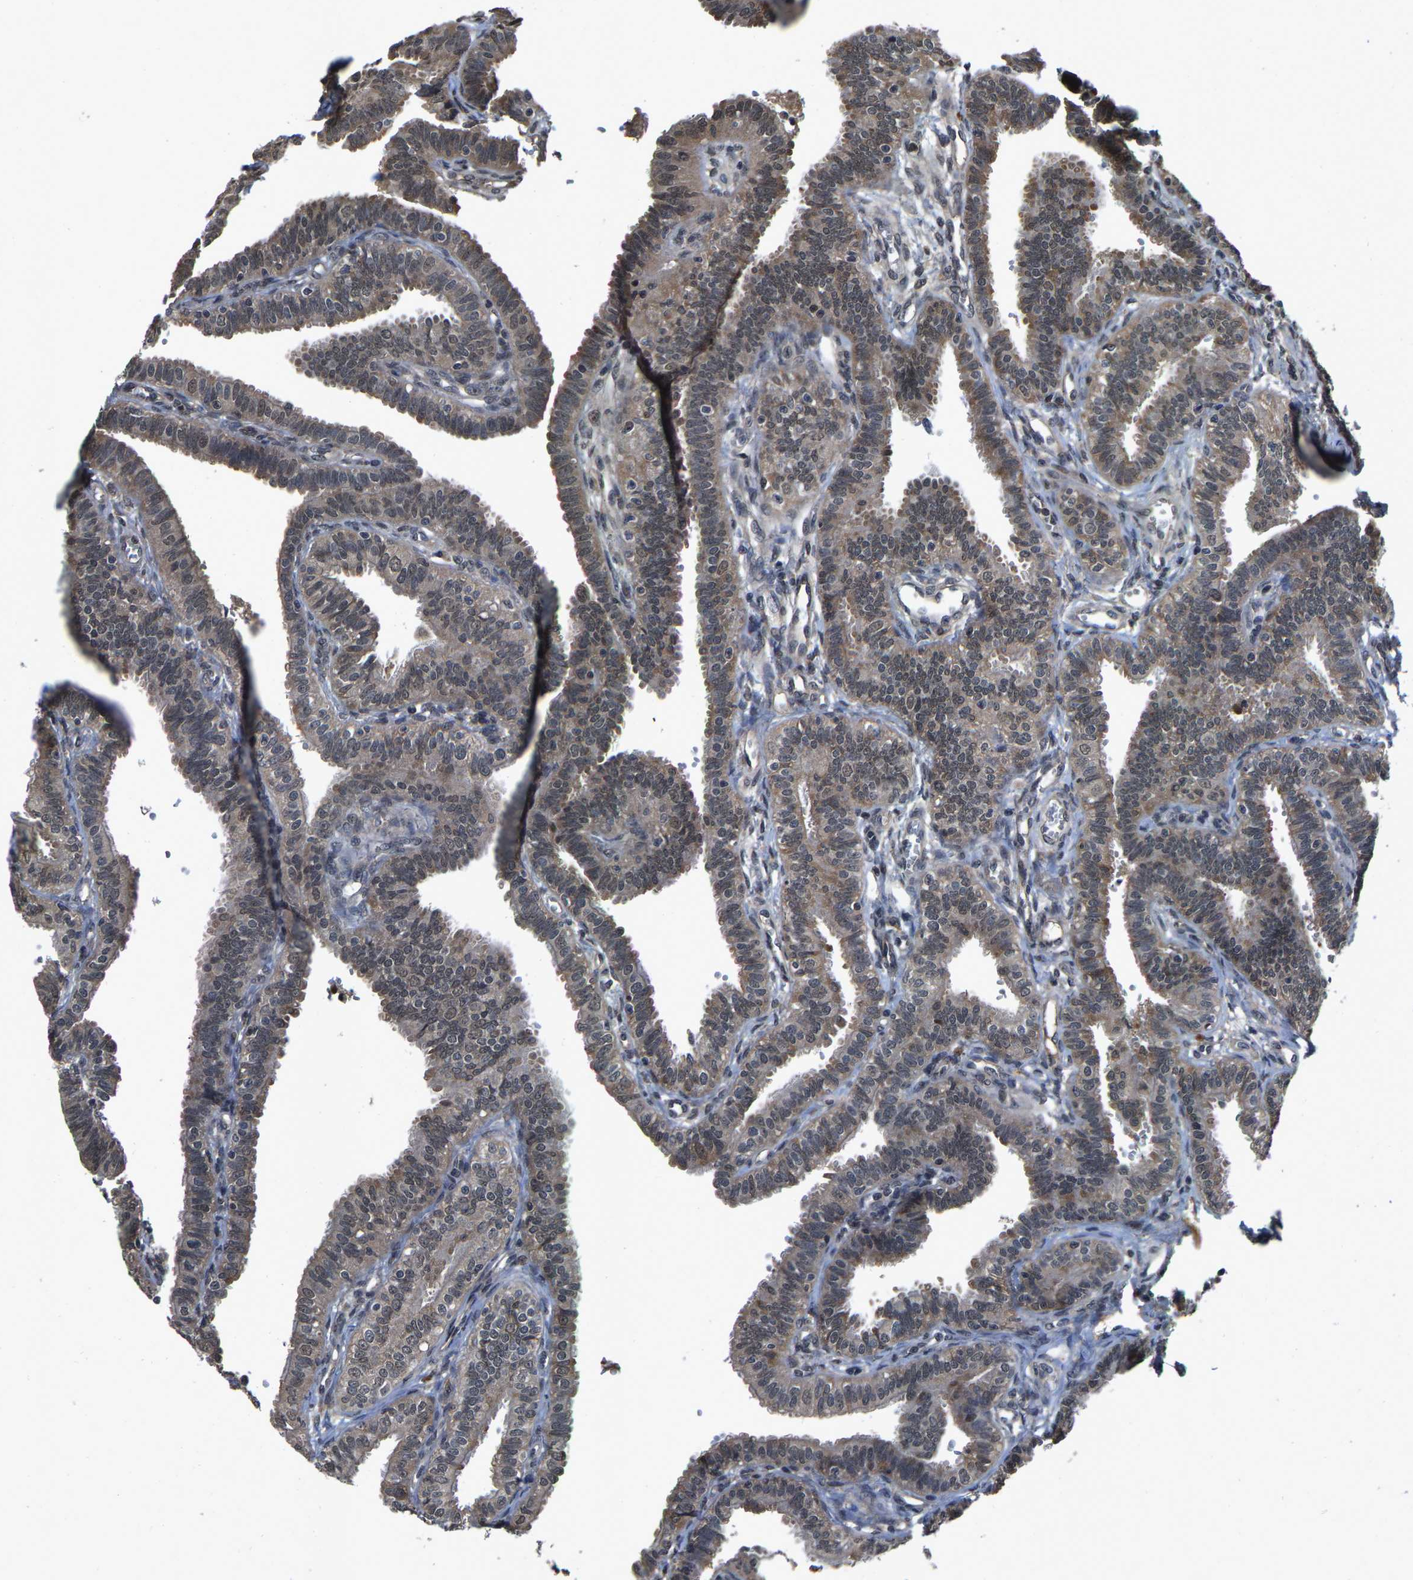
{"staining": {"intensity": "weak", "quantity": "25%-75%", "location": "cytoplasmic/membranous,nuclear"}, "tissue": "fallopian tube", "cell_type": "Glandular cells", "image_type": "normal", "snomed": [{"axis": "morphology", "description": "Normal tissue, NOS"}, {"axis": "topography", "description": "Fallopian tube"}, {"axis": "topography", "description": "Placenta"}], "caption": "There is low levels of weak cytoplasmic/membranous,nuclear expression in glandular cells of benign fallopian tube, as demonstrated by immunohistochemical staining (brown color).", "gene": "HUWE1", "patient": {"sex": "female", "age": 34}}